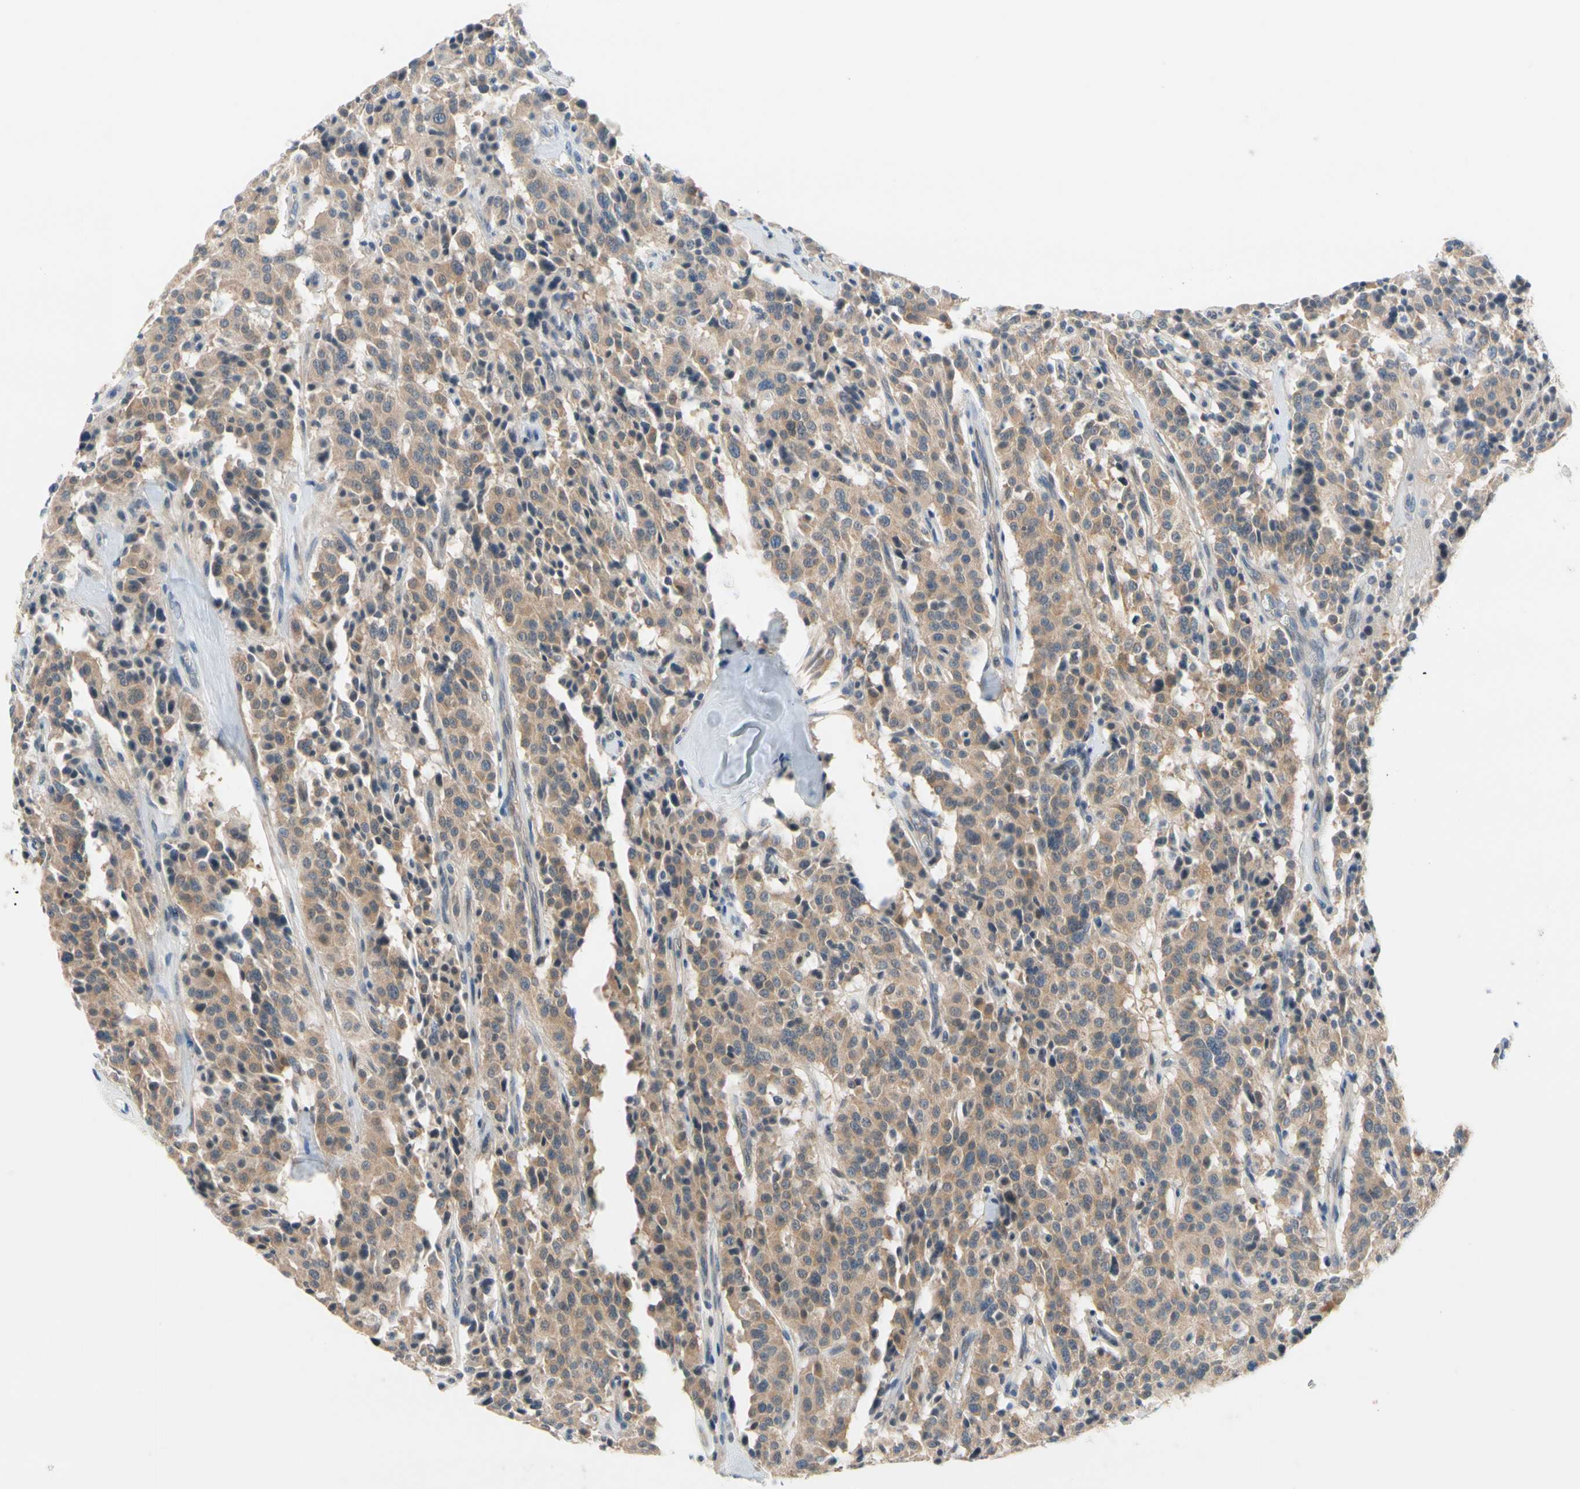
{"staining": {"intensity": "moderate", "quantity": ">75%", "location": "cytoplasmic/membranous"}, "tissue": "carcinoid", "cell_type": "Tumor cells", "image_type": "cancer", "snomed": [{"axis": "morphology", "description": "Carcinoid, malignant, NOS"}, {"axis": "topography", "description": "Lung"}], "caption": "Immunohistochemistry (IHC) of human malignant carcinoid displays medium levels of moderate cytoplasmic/membranous positivity in about >75% of tumor cells. (DAB = brown stain, brightfield microscopy at high magnification).", "gene": "CFAP36", "patient": {"sex": "male", "age": 30}}